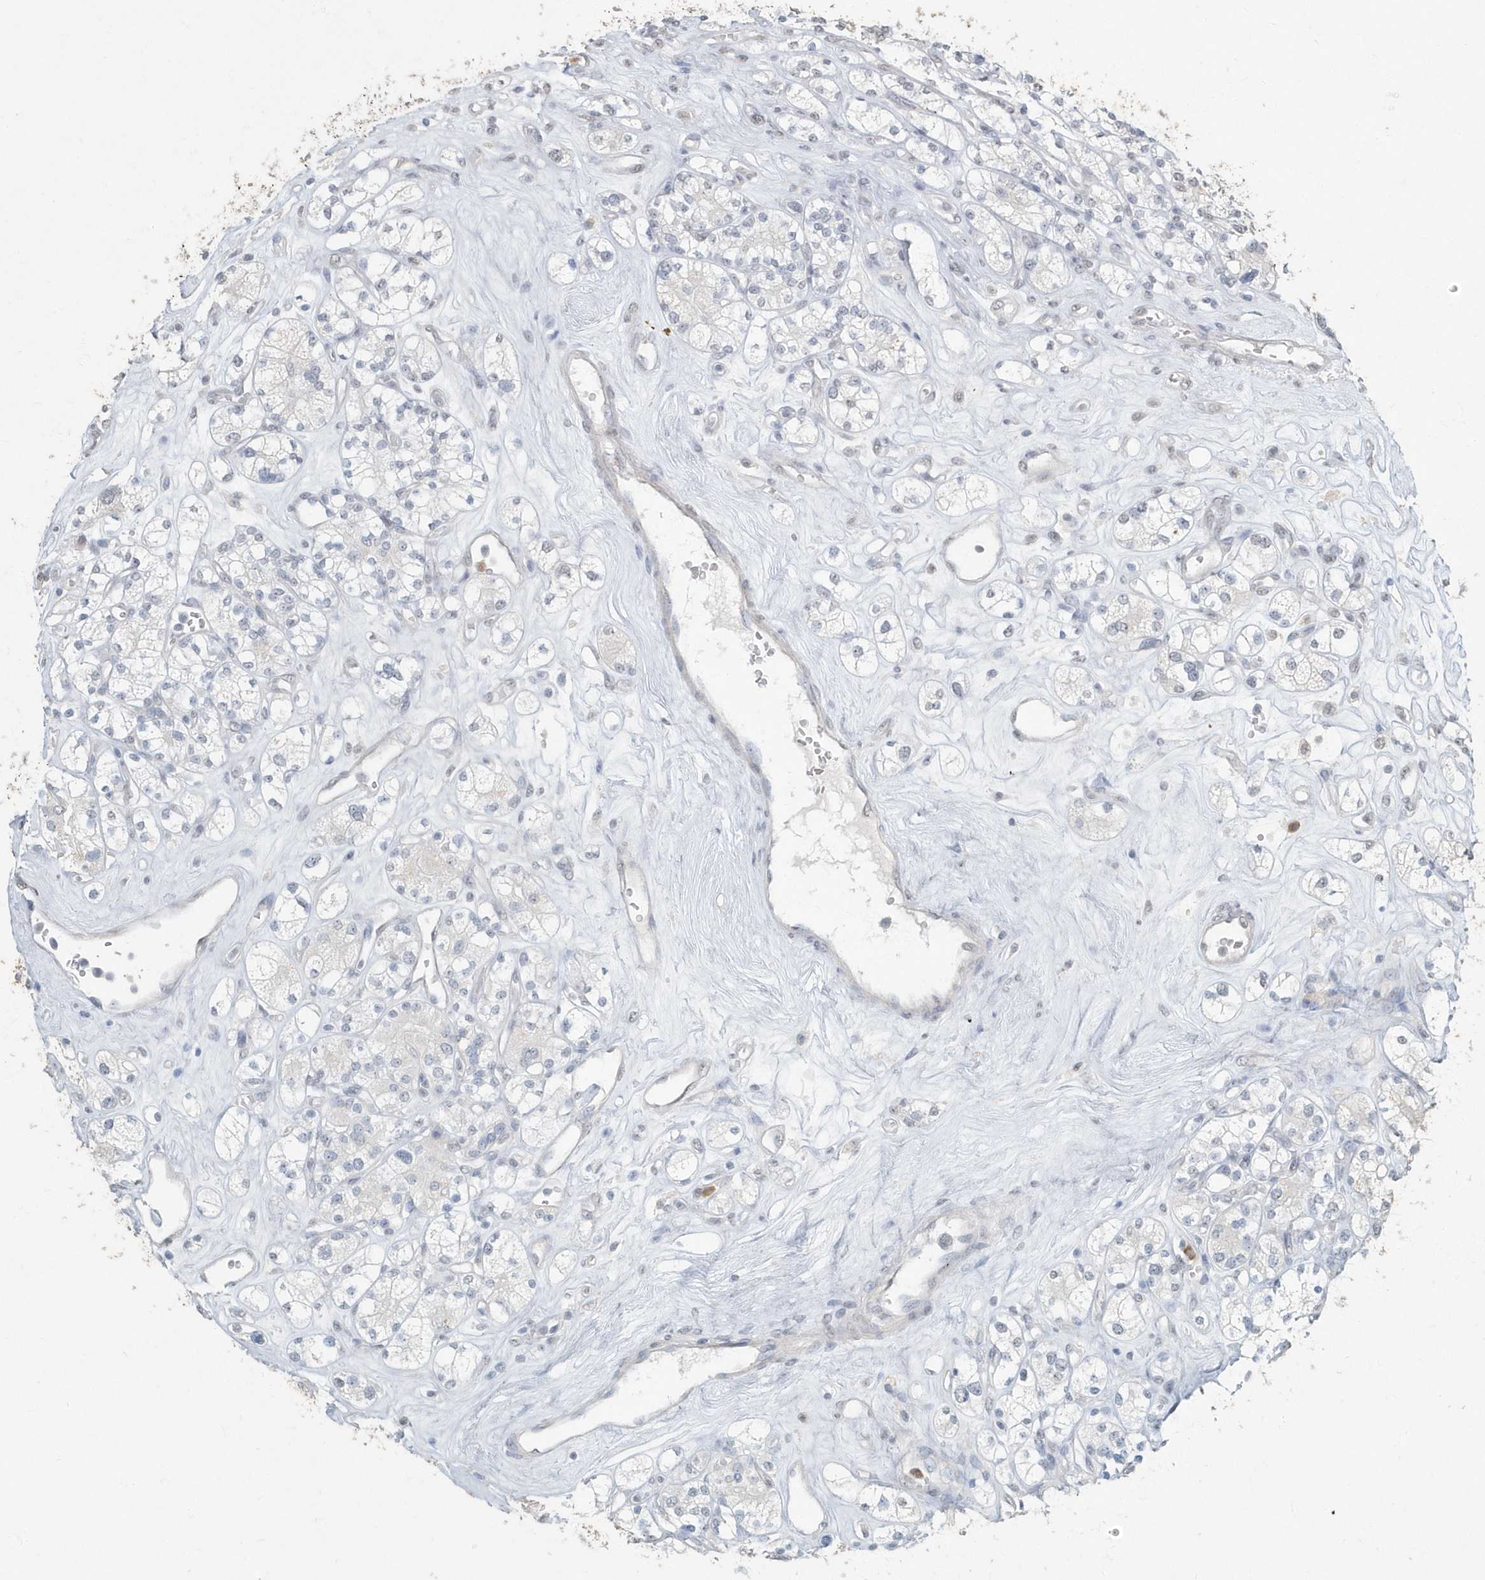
{"staining": {"intensity": "negative", "quantity": "none", "location": "none"}, "tissue": "renal cancer", "cell_type": "Tumor cells", "image_type": "cancer", "snomed": [{"axis": "morphology", "description": "Adenocarcinoma, NOS"}, {"axis": "topography", "description": "Kidney"}], "caption": "Immunohistochemical staining of adenocarcinoma (renal) shows no significant expression in tumor cells.", "gene": "MYOT", "patient": {"sex": "male", "age": 77}}